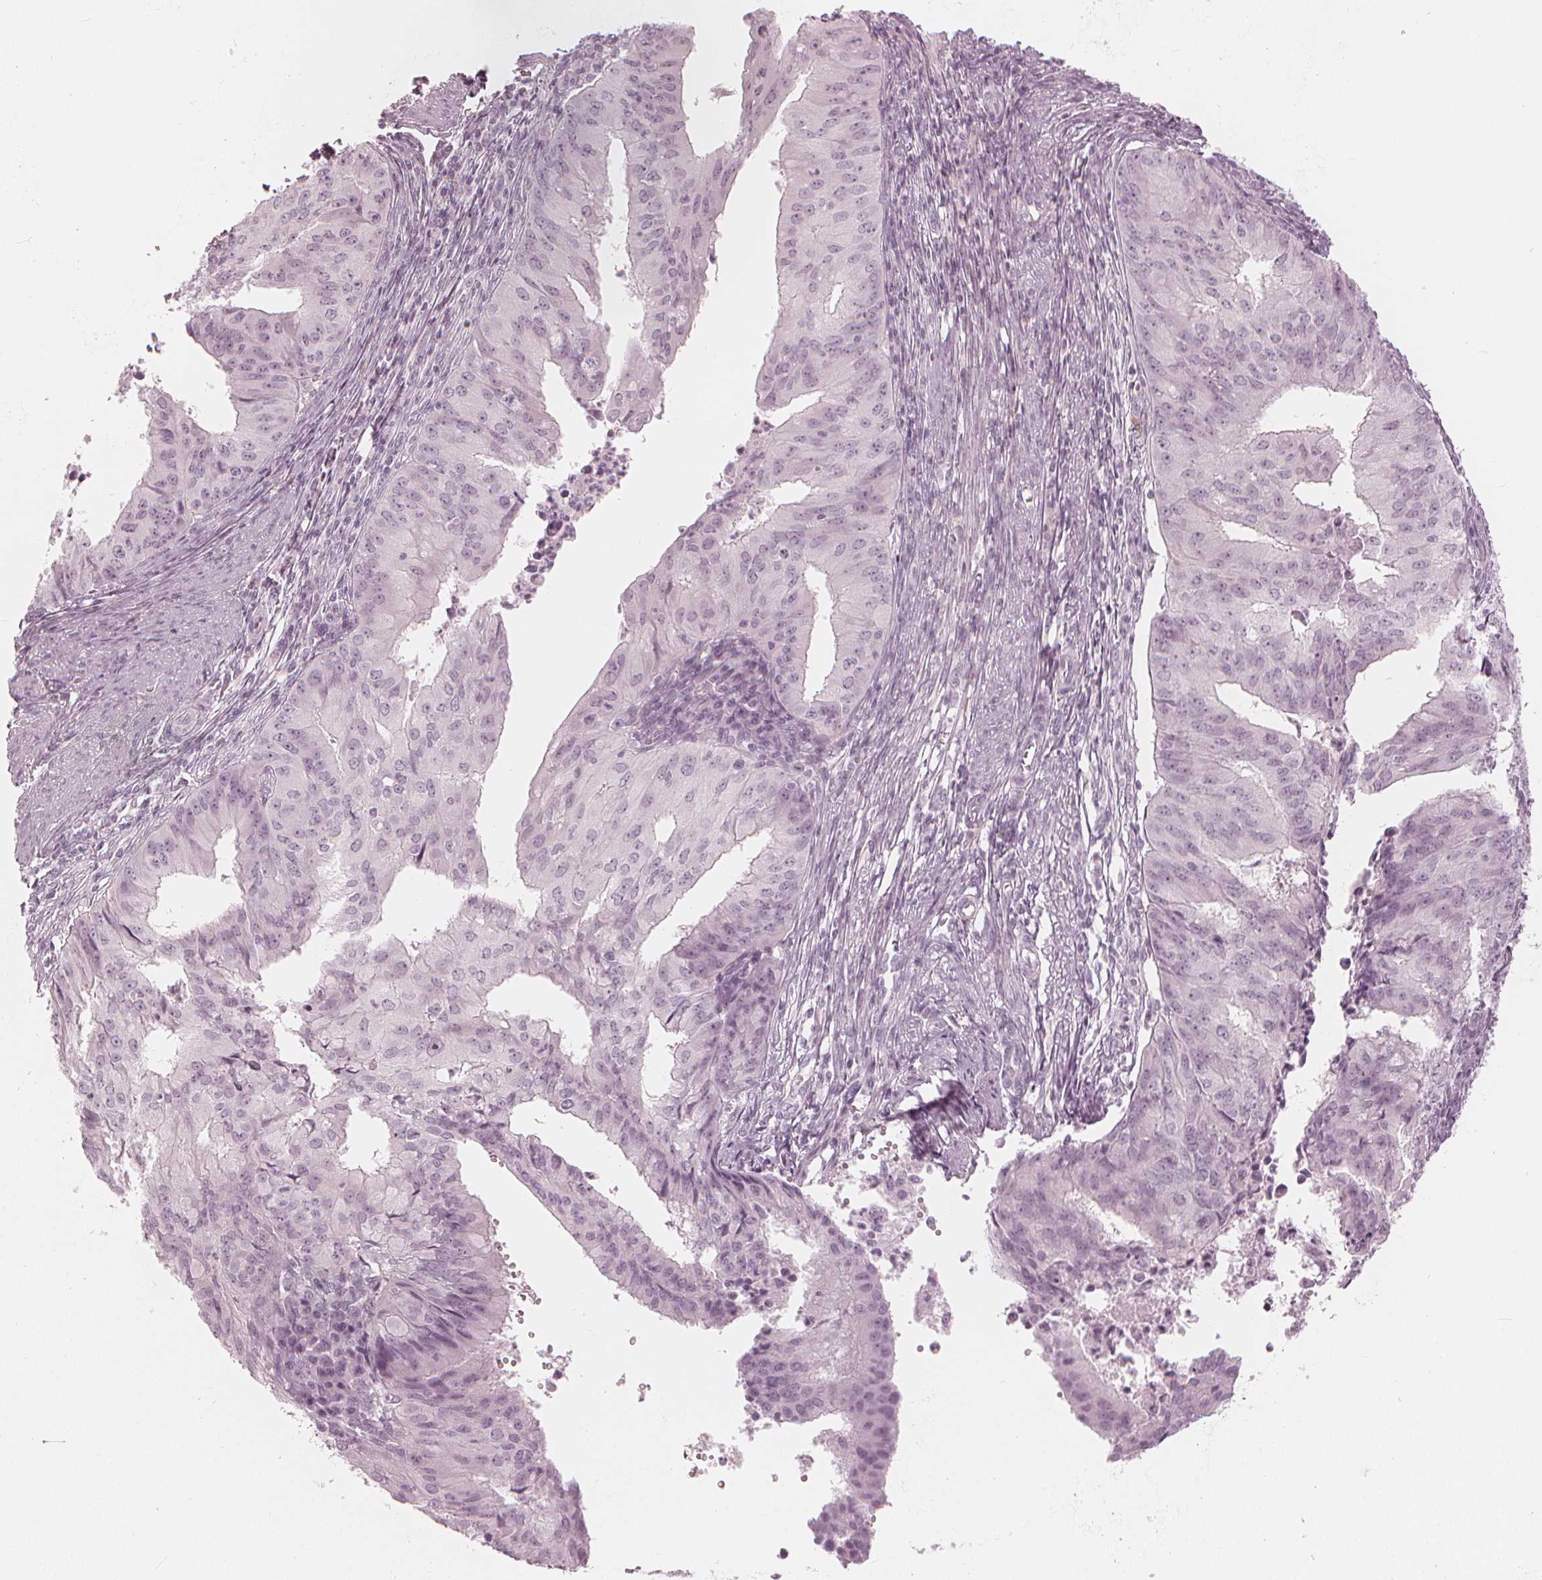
{"staining": {"intensity": "negative", "quantity": "none", "location": "none"}, "tissue": "endometrial cancer", "cell_type": "Tumor cells", "image_type": "cancer", "snomed": [{"axis": "morphology", "description": "Adenocarcinoma, NOS"}, {"axis": "topography", "description": "Endometrium"}], "caption": "This photomicrograph is of endometrial cancer stained with IHC to label a protein in brown with the nuclei are counter-stained blue. There is no staining in tumor cells.", "gene": "PAEP", "patient": {"sex": "female", "age": 50}}